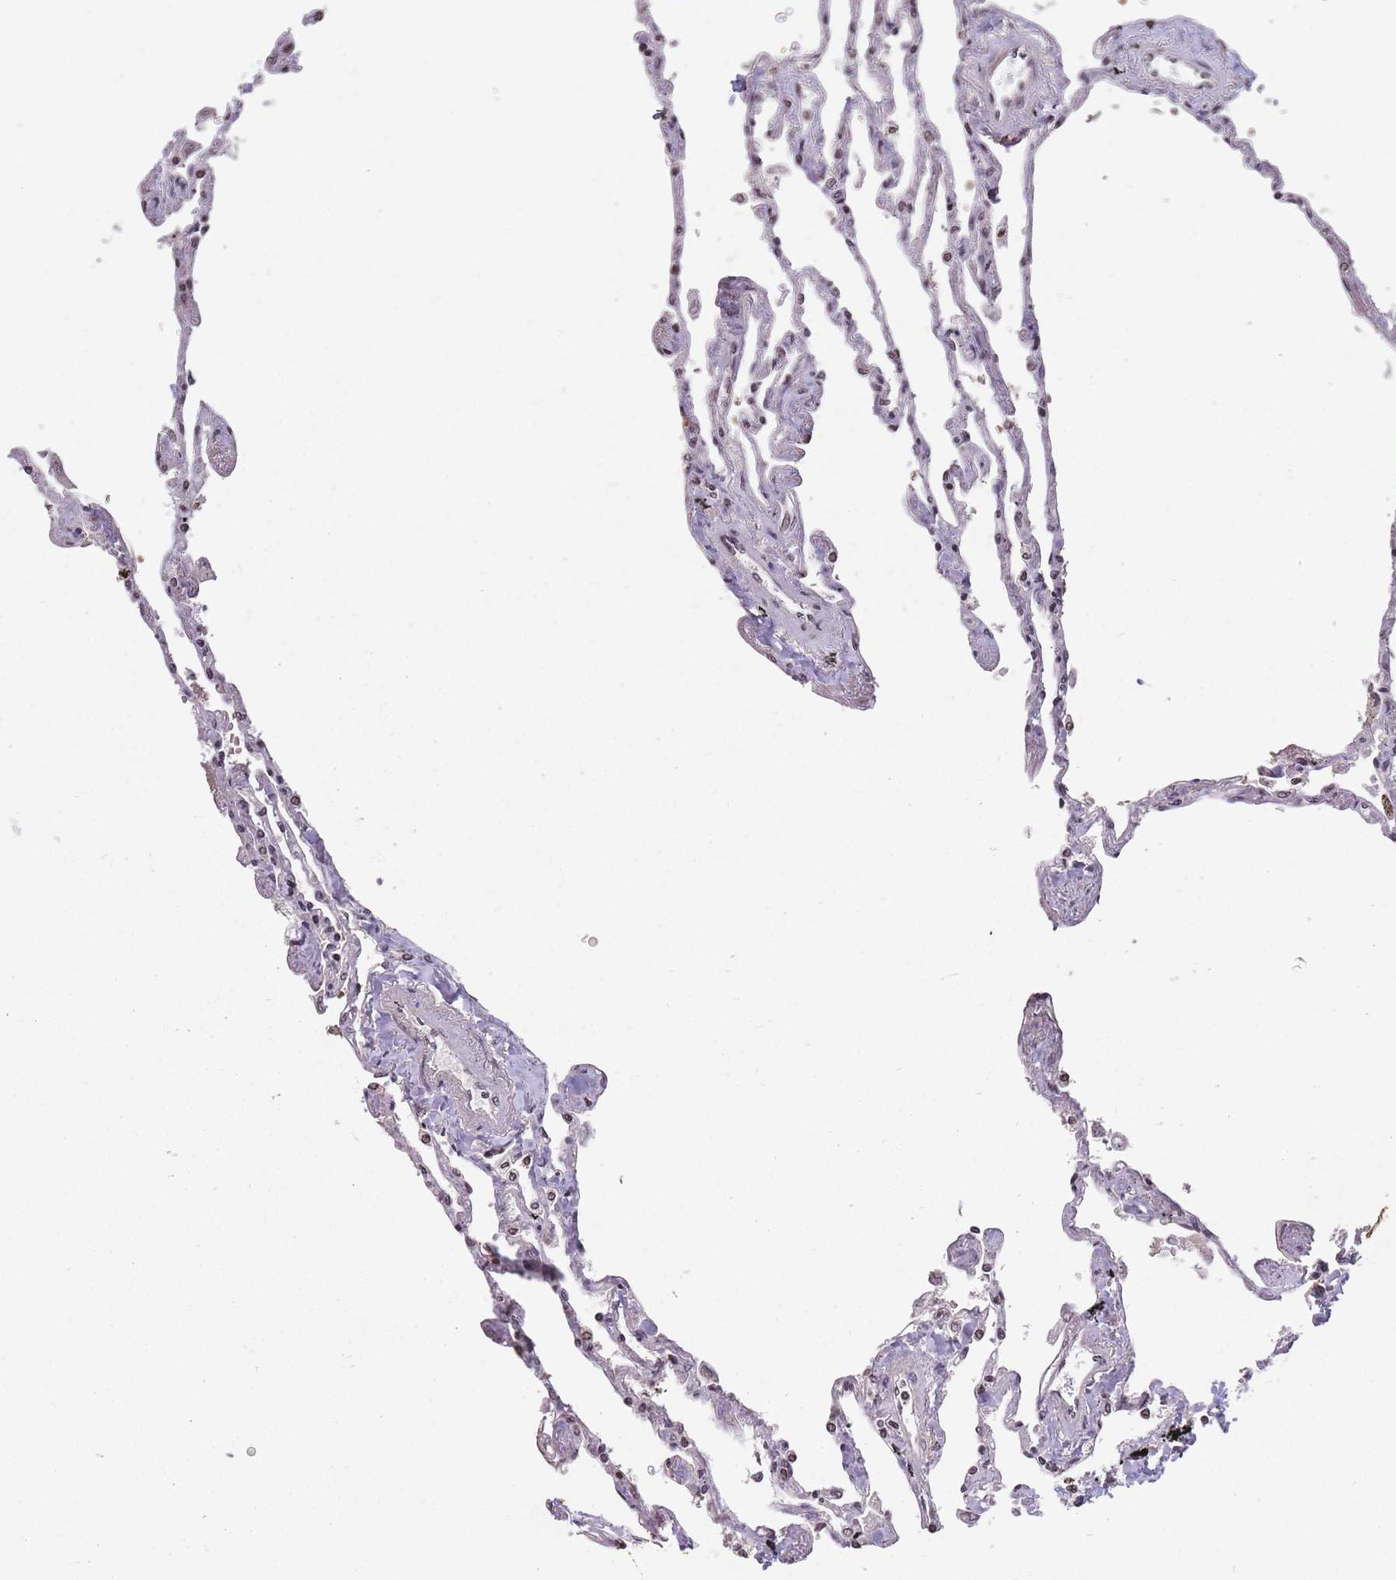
{"staining": {"intensity": "moderate", "quantity": "25%-75%", "location": "nuclear"}, "tissue": "lung", "cell_type": "Alveolar cells", "image_type": "normal", "snomed": [{"axis": "morphology", "description": "Normal tissue, NOS"}, {"axis": "topography", "description": "Lung"}], "caption": "Immunohistochemical staining of benign human lung shows 25%-75% levels of moderate nuclear protein positivity in about 25%-75% of alveolar cells.", "gene": "GGT5", "patient": {"sex": "female", "age": 67}}